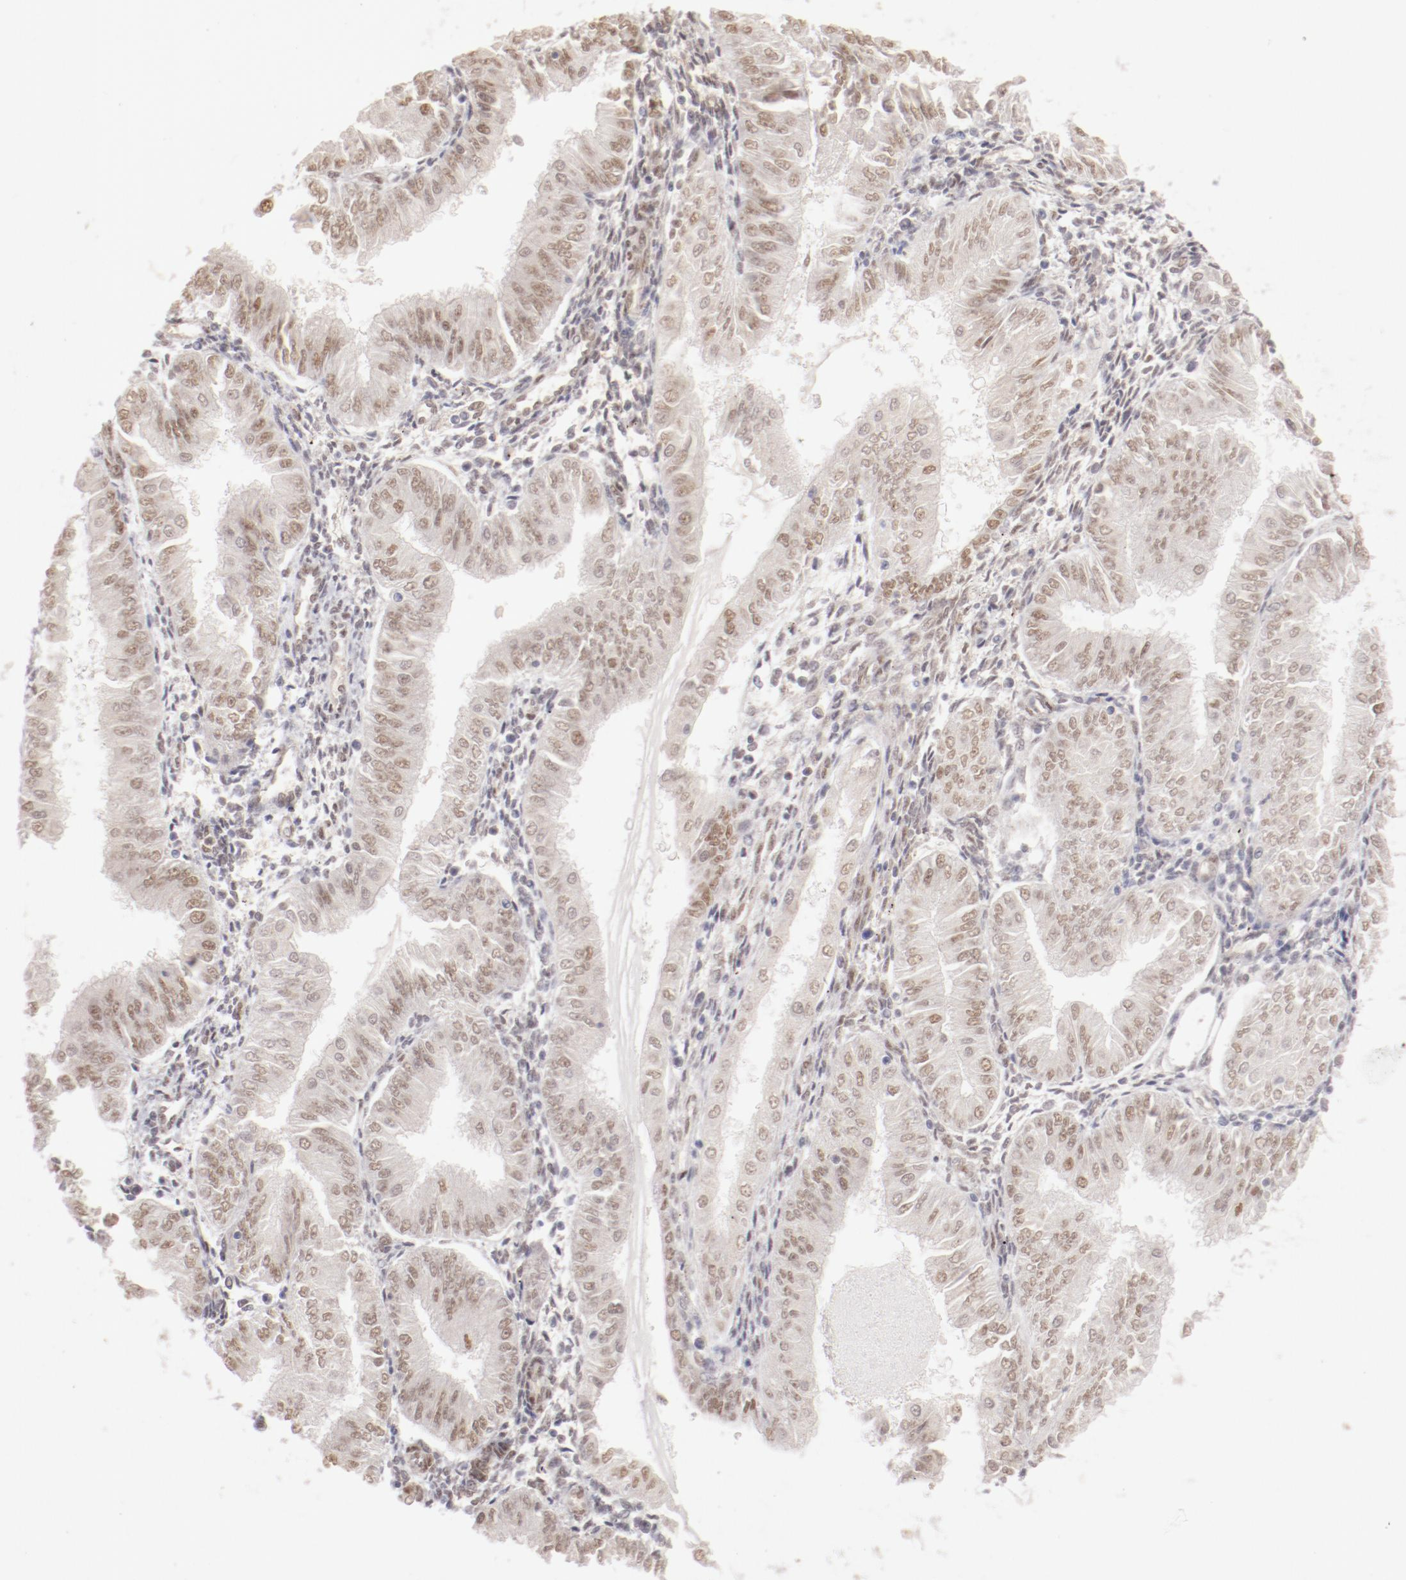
{"staining": {"intensity": "weak", "quantity": ">75%", "location": "nuclear"}, "tissue": "endometrial cancer", "cell_type": "Tumor cells", "image_type": "cancer", "snomed": [{"axis": "morphology", "description": "Adenocarcinoma, NOS"}, {"axis": "topography", "description": "Endometrium"}], "caption": "Immunohistochemistry (IHC) image of human adenocarcinoma (endometrial) stained for a protein (brown), which exhibits low levels of weak nuclear staining in approximately >75% of tumor cells.", "gene": "NFE2", "patient": {"sex": "female", "age": 53}}